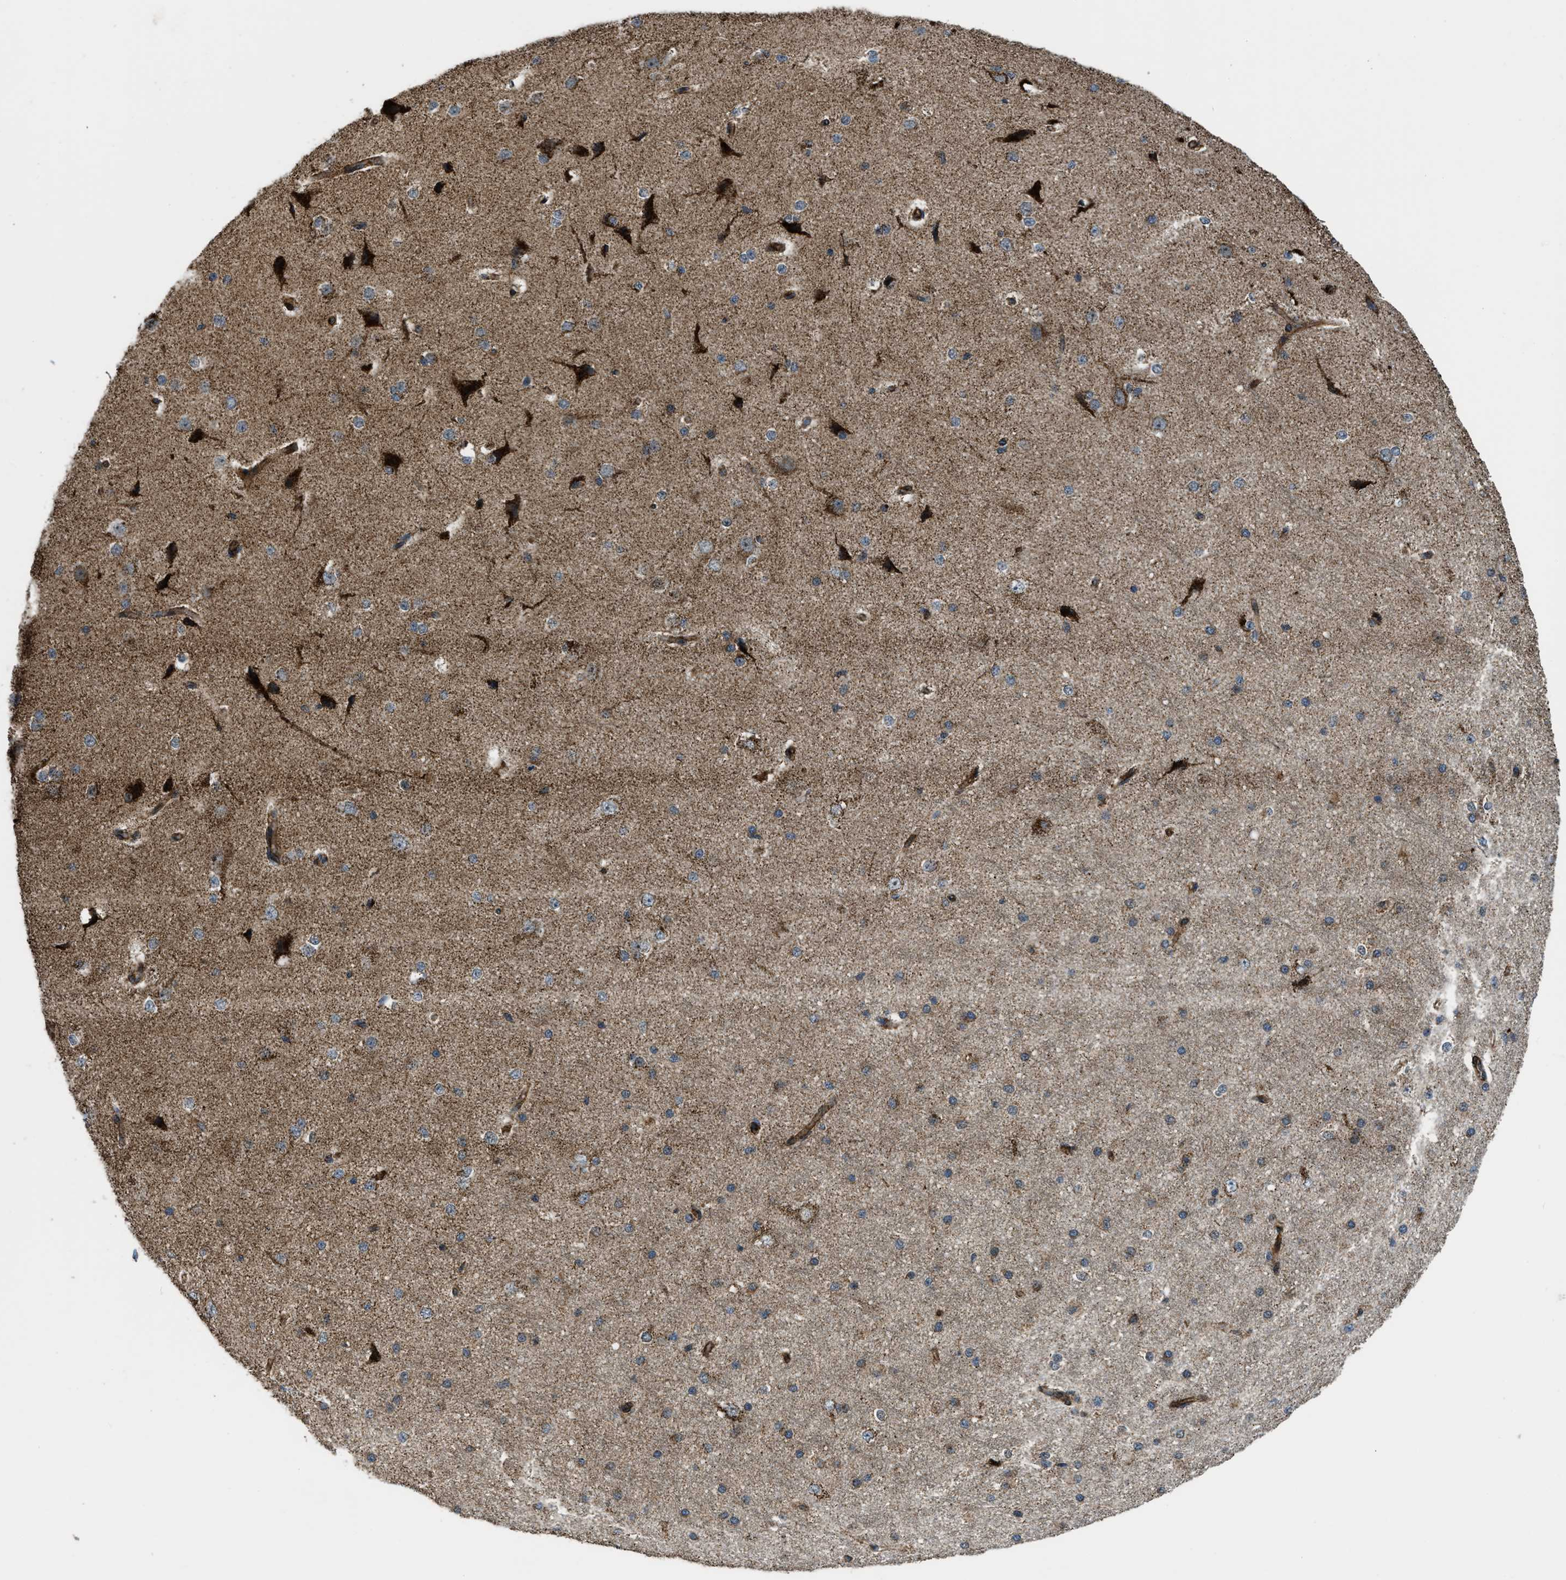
{"staining": {"intensity": "moderate", "quantity": ">75%", "location": "cytoplasmic/membranous"}, "tissue": "cerebral cortex", "cell_type": "Endothelial cells", "image_type": "normal", "snomed": [{"axis": "morphology", "description": "Normal tissue, NOS"}, {"axis": "morphology", "description": "Developmental malformation"}, {"axis": "topography", "description": "Cerebral cortex"}], "caption": "Protein positivity by IHC reveals moderate cytoplasmic/membranous expression in approximately >75% of endothelial cells in benign cerebral cortex.", "gene": "GSDME", "patient": {"sex": "female", "age": 30}}